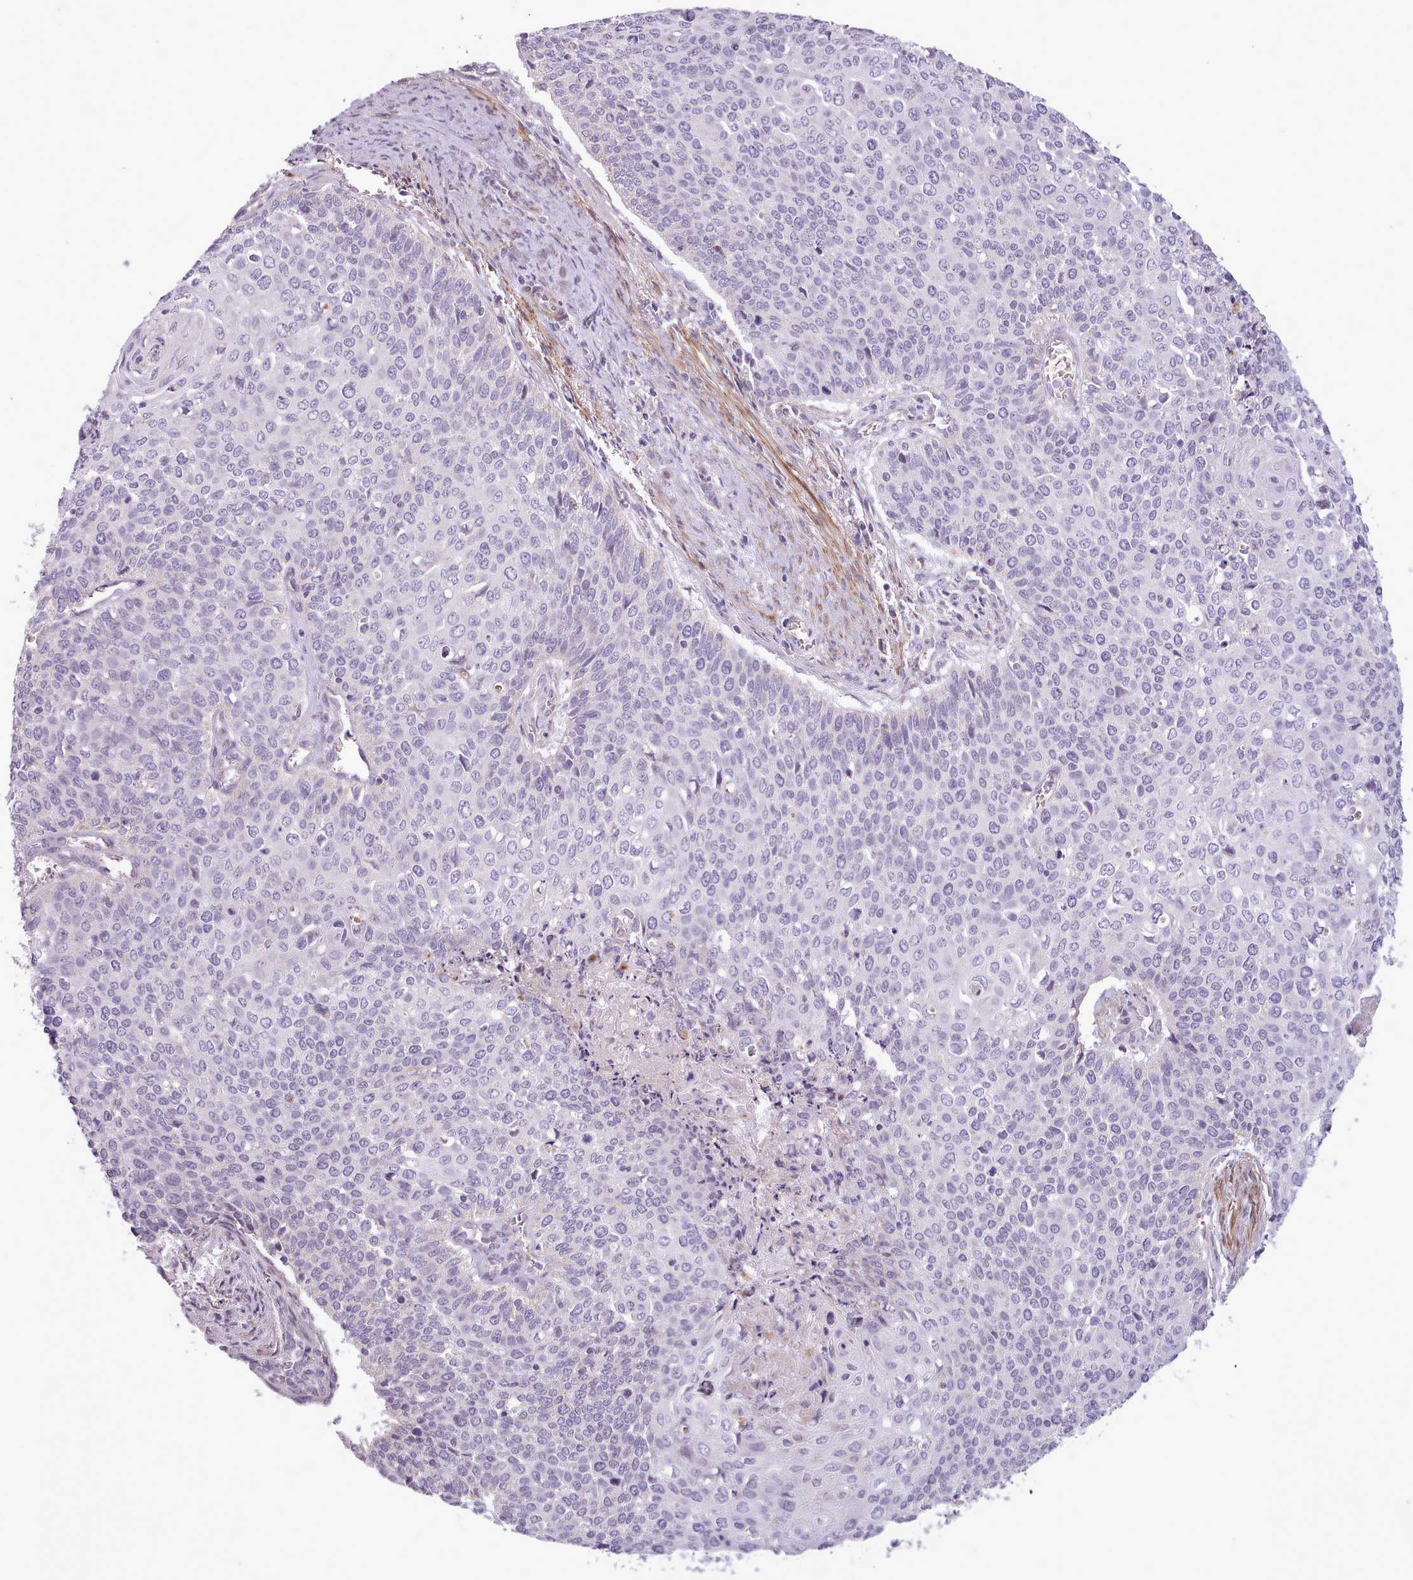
{"staining": {"intensity": "negative", "quantity": "none", "location": "none"}, "tissue": "cervical cancer", "cell_type": "Tumor cells", "image_type": "cancer", "snomed": [{"axis": "morphology", "description": "Squamous cell carcinoma, NOS"}, {"axis": "topography", "description": "Cervix"}], "caption": "DAB (3,3'-diaminobenzidine) immunohistochemical staining of squamous cell carcinoma (cervical) demonstrates no significant positivity in tumor cells.", "gene": "AVL9", "patient": {"sex": "female", "age": 39}}